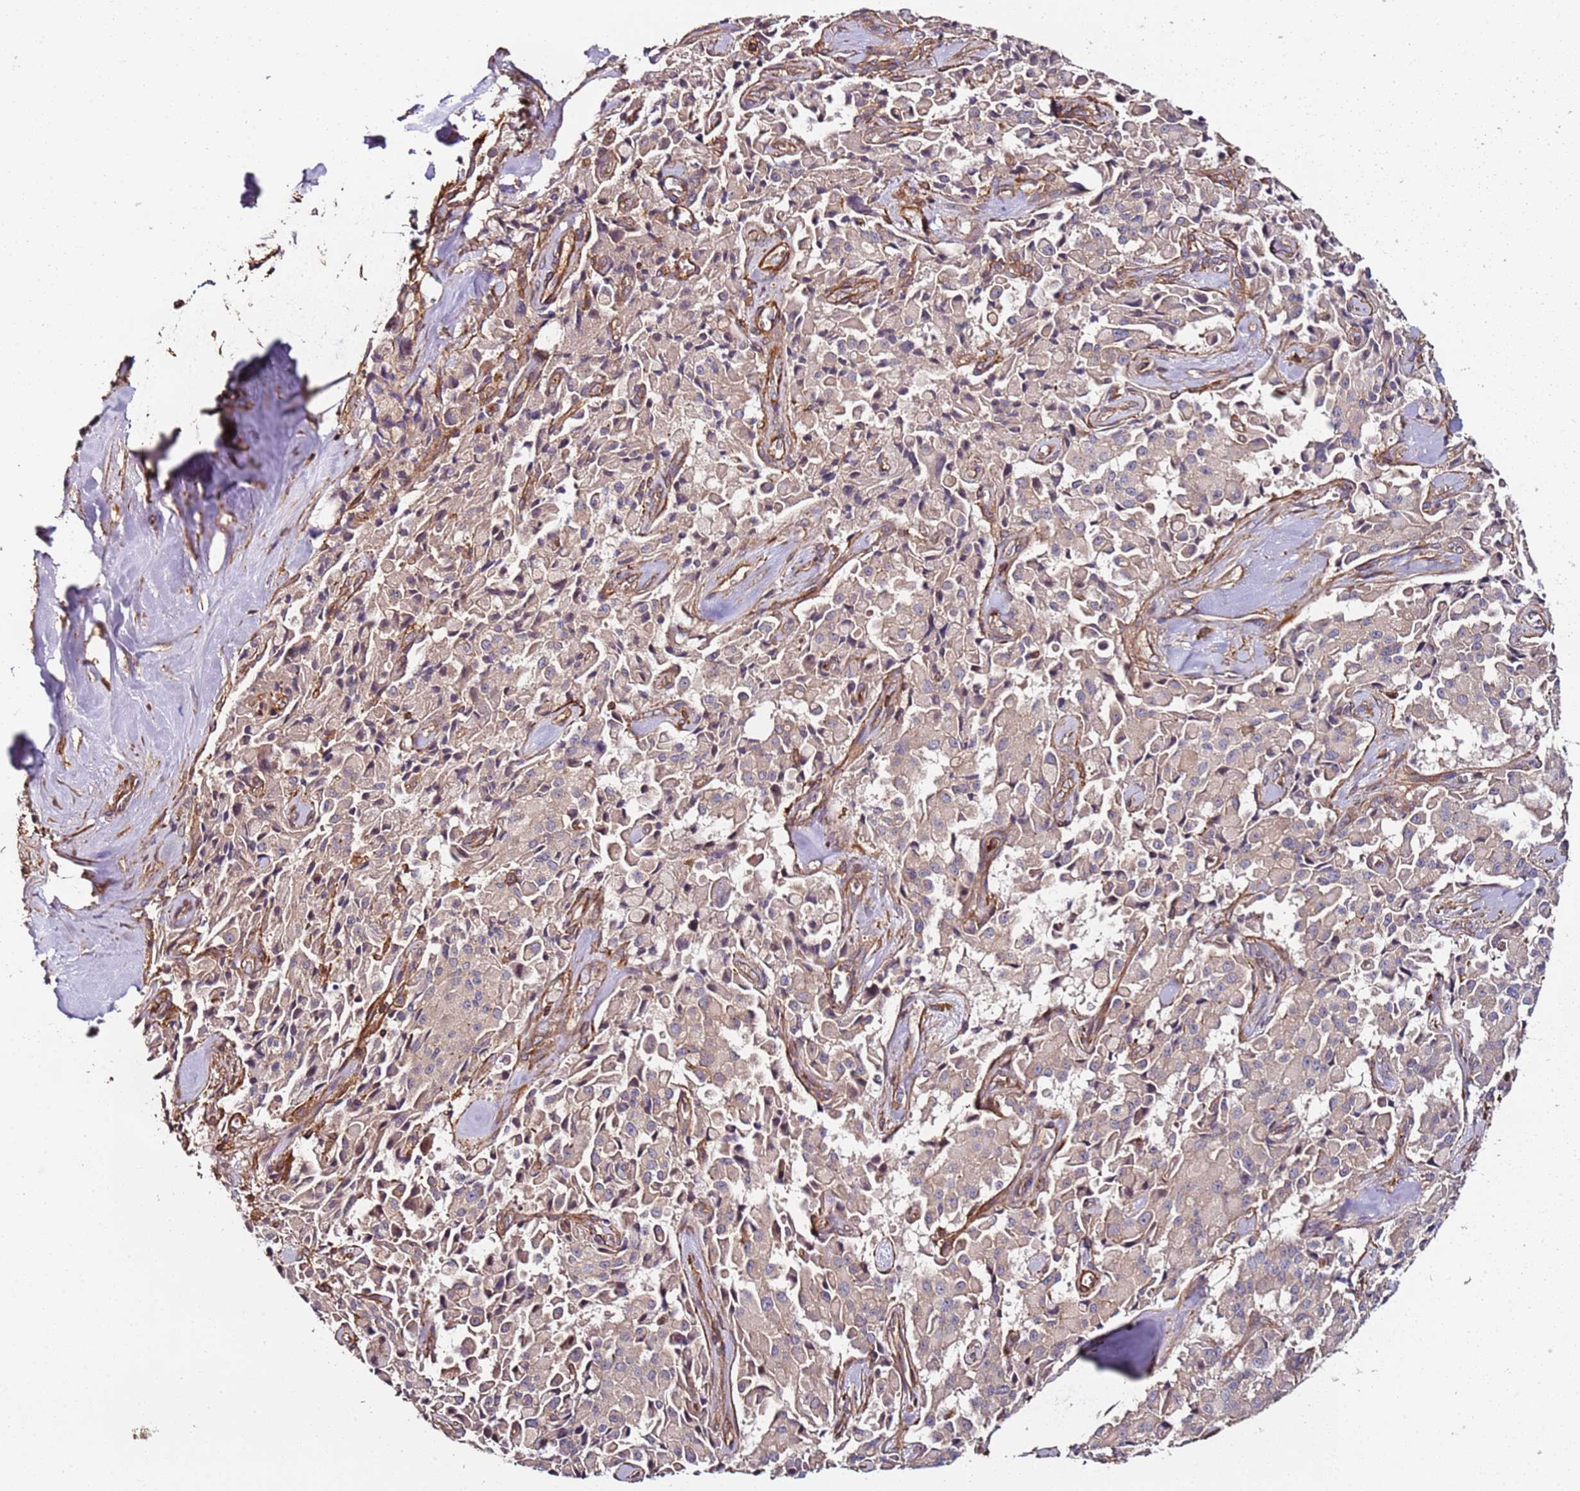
{"staining": {"intensity": "negative", "quantity": "none", "location": "none"}, "tissue": "pancreatic cancer", "cell_type": "Tumor cells", "image_type": "cancer", "snomed": [{"axis": "morphology", "description": "Adenocarcinoma, NOS"}, {"axis": "topography", "description": "Pancreas"}], "caption": "Immunohistochemistry image of neoplastic tissue: human pancreatic adenocarcinoma stained with DAB (3,3'-diaminobenzidine) reveals no significant protein expression in tumor cells. Nuclei are stained in blue.", "gene": "CYP2U1", "patient": {"sex": "male", "age": 65}}